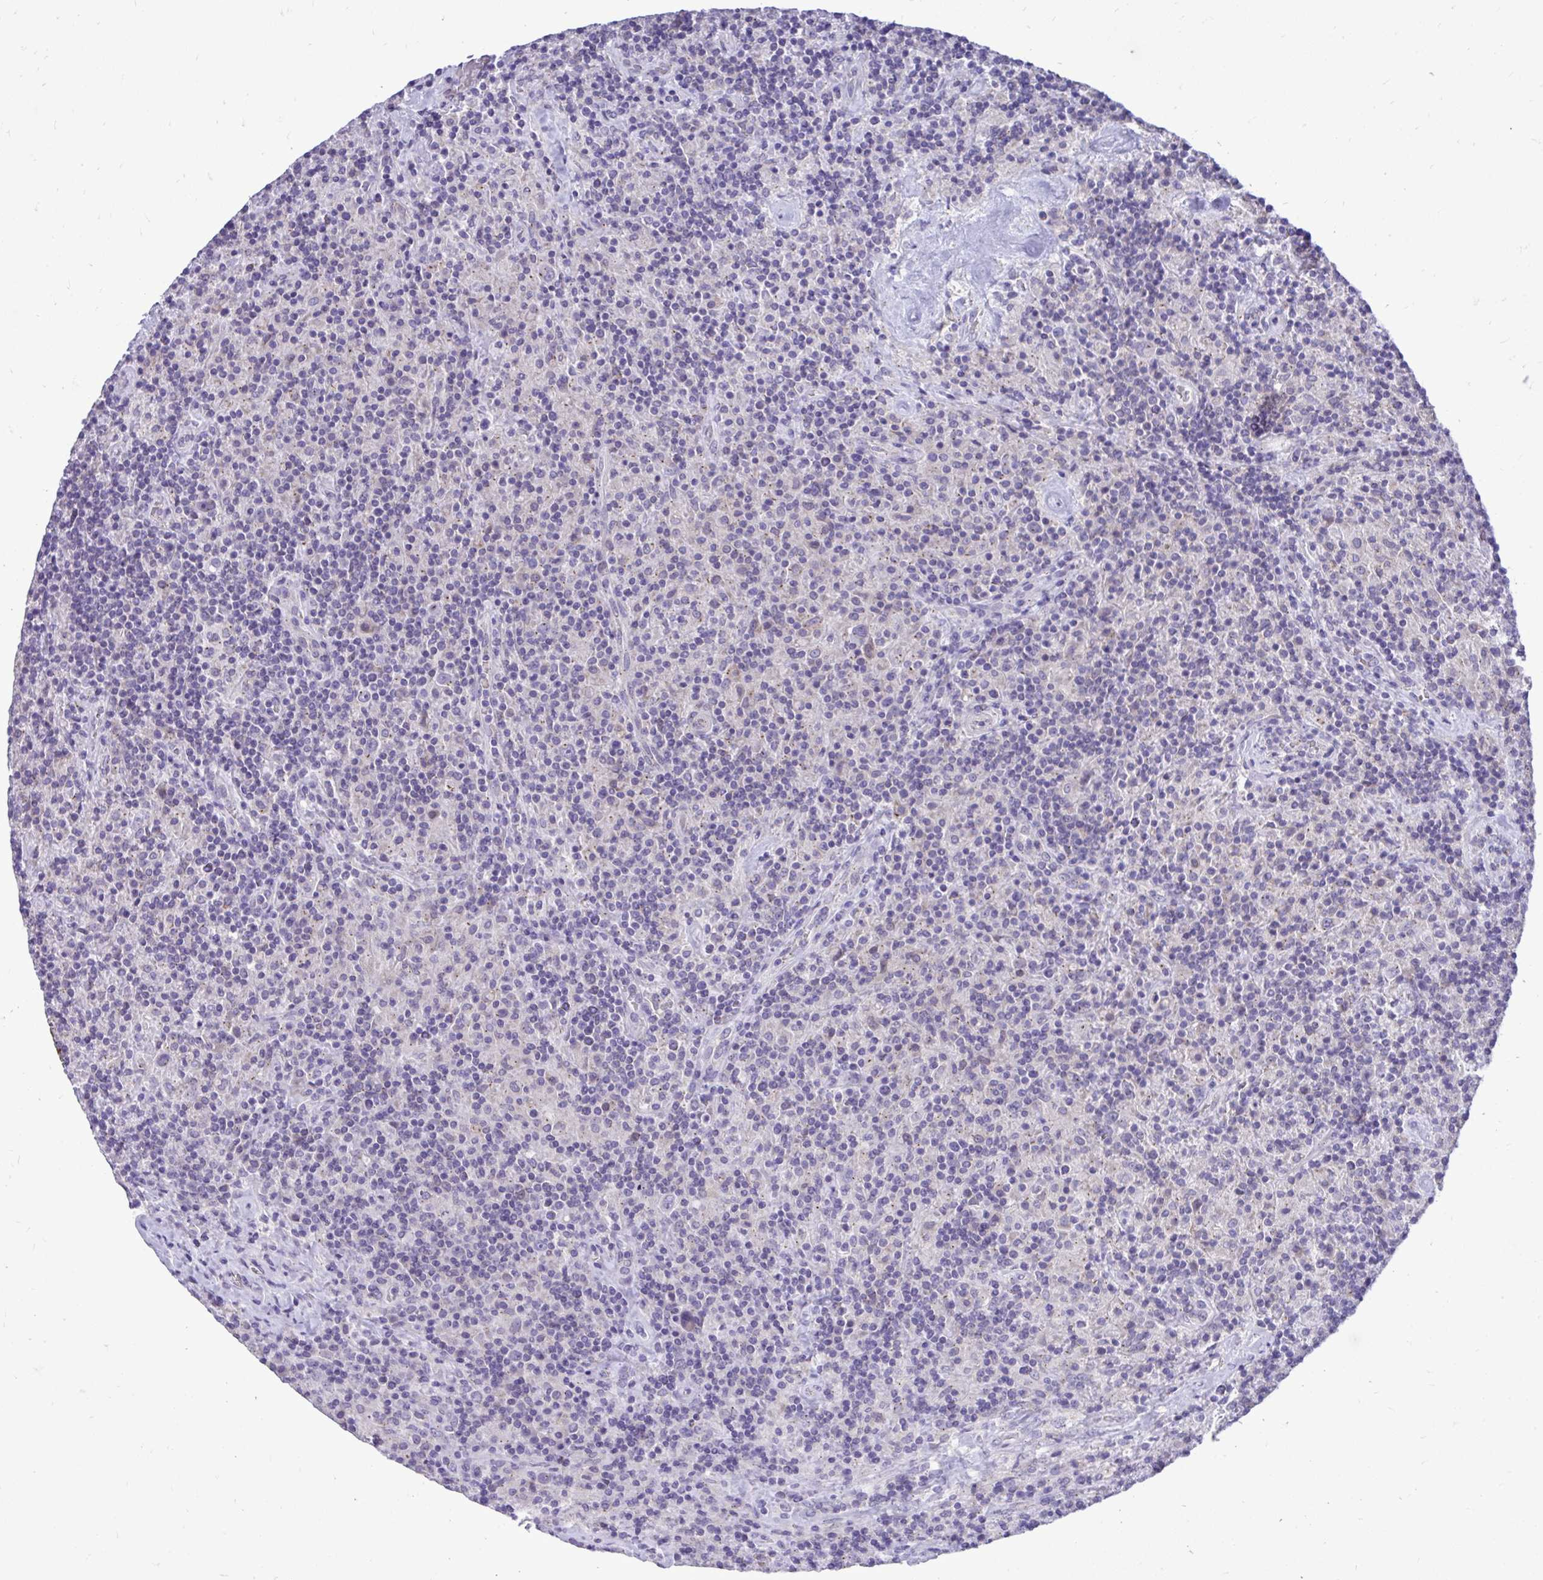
{"staining": {"intensity": "negative", "quantity": "none", "location": "none"}, "tissue": "lymphoma", "cell_type": "Tumor cells", "image_type": "cancer", "snomed": [{"axis": "morphology", "description": "Hodgkin's disease, NOS"}, {"axis": "topography", "description": "Lymph node"}], "caption": "Immunohistochemistry (IHC) of human Hodgkin's disease exhibits no staining in tumor cells.", "gene": "CEACAM18", "patient": {"sex": "male", "age": 70}}